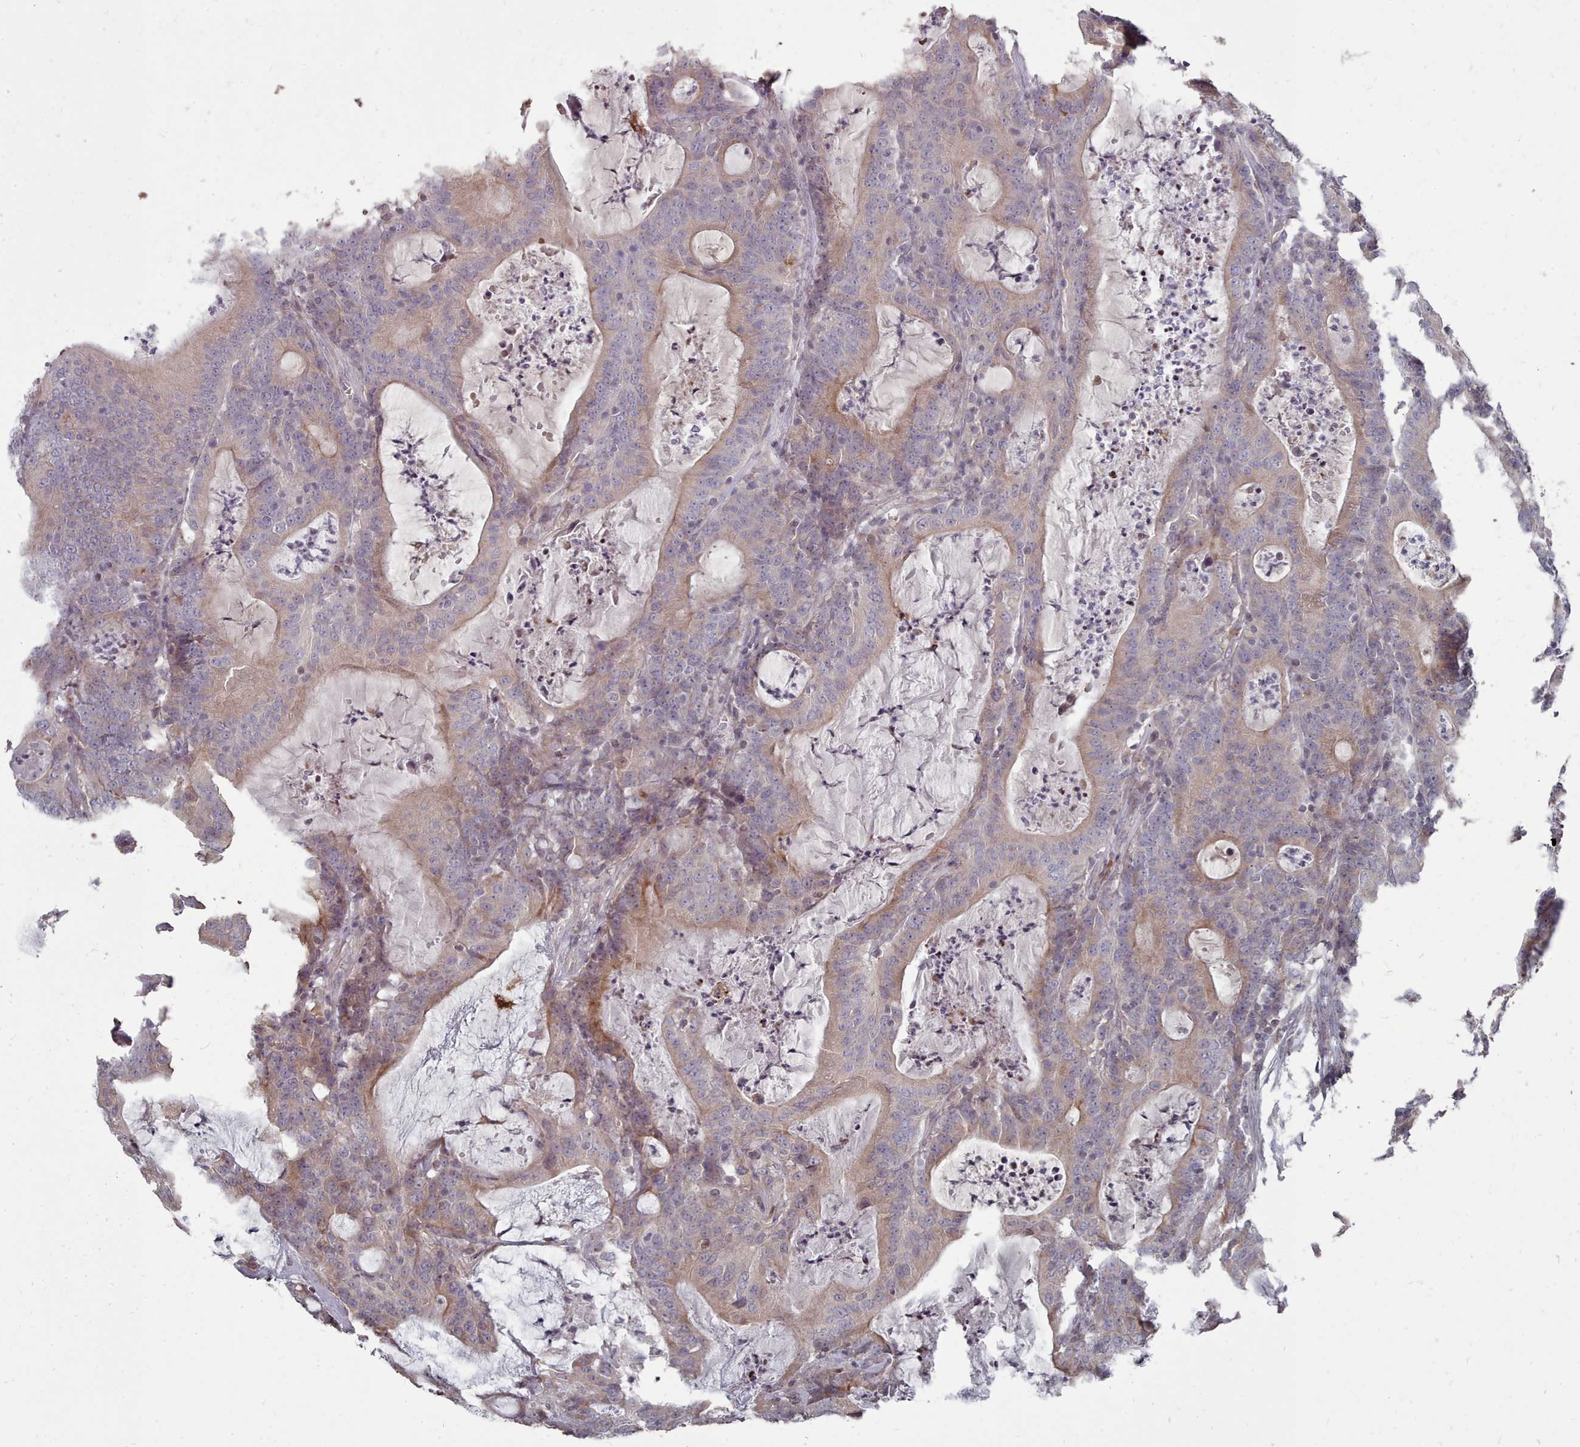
{"staining": {"intensity": "weak", "quantity": ">75%", "location": "cytoplasmic/membranous"}, "tissue": "colorectal cancer", "cell_type": "Tumor cells", "image_type": "cancer", "snomed": [{"axis": "morphology", "description": "Adenocarcinoma, NOS"}, {"axis": "topography", "description": "Colon"}], "caption": "This is an image of immunohistochemistry (IHC) staining of colorectal cancer (adenocarcinoma), which shows weak positivity in the cytoplasmic/membranous of tumor cells.", "gene": "ACKR3", "patient": {"sex": "male", "age": 83}}